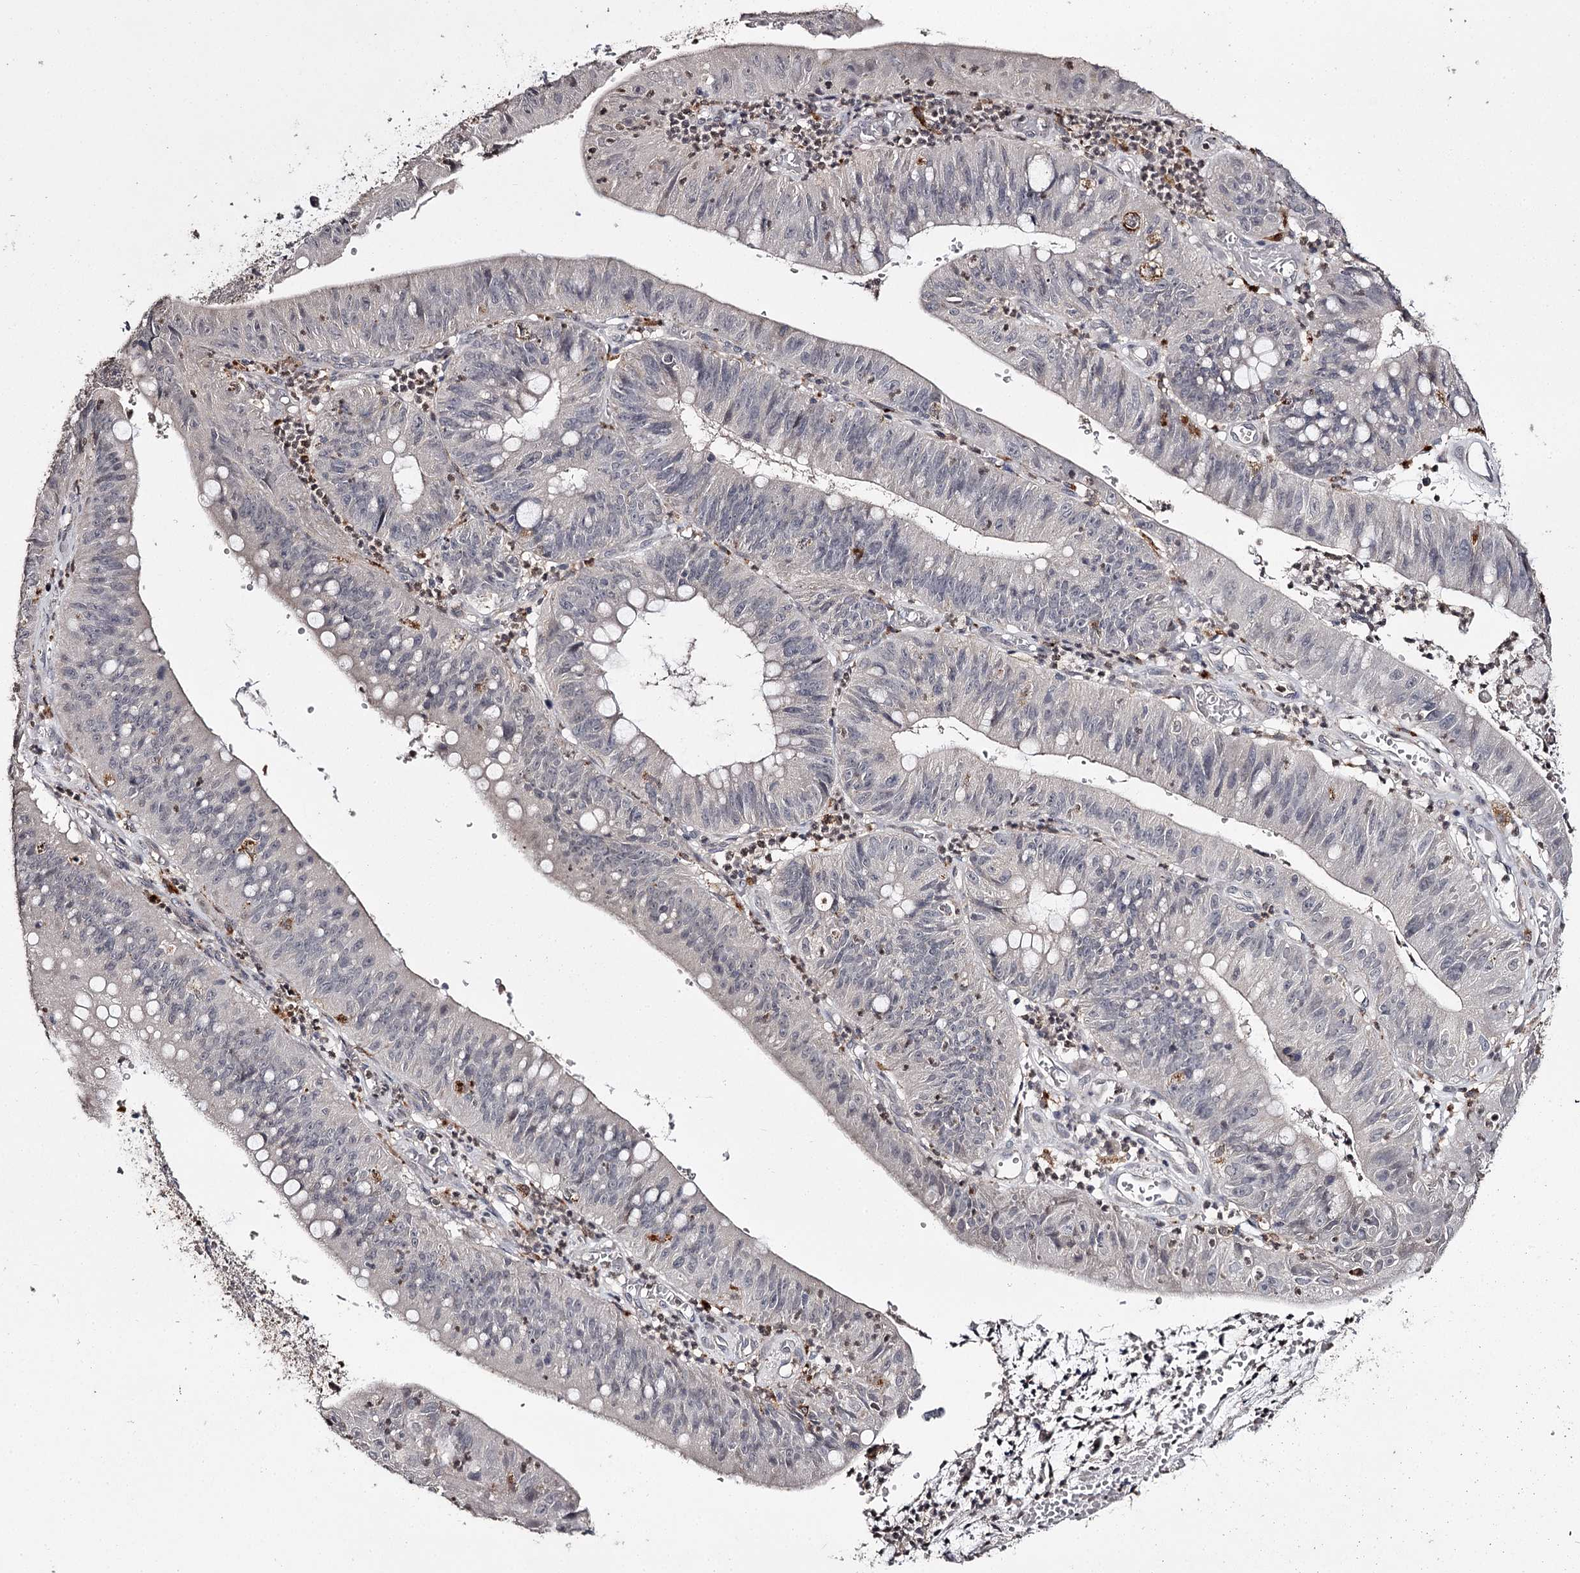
{"staining": {"intensity": "negative", "quantity": "none", "location": "none"}, "tissue": "stomach cancer", "cell_type": "Tumor cells", "image_type": "cancer", "snomed": [{"axis": "morphology", "description": "Adenocarcinoma, NOS"}, {"axis": "topography", "description": "Stomach"}], "caption": "Immunohistochemistry of stomach adenocarcinoma reveals no positivity in tumor cells. The staining is performed using DAB brown chromogen with nuclei counter-stained in using hematoxylin.", "gene": "SLC32A1", "patient": {"sex": "male", "age": 59}}